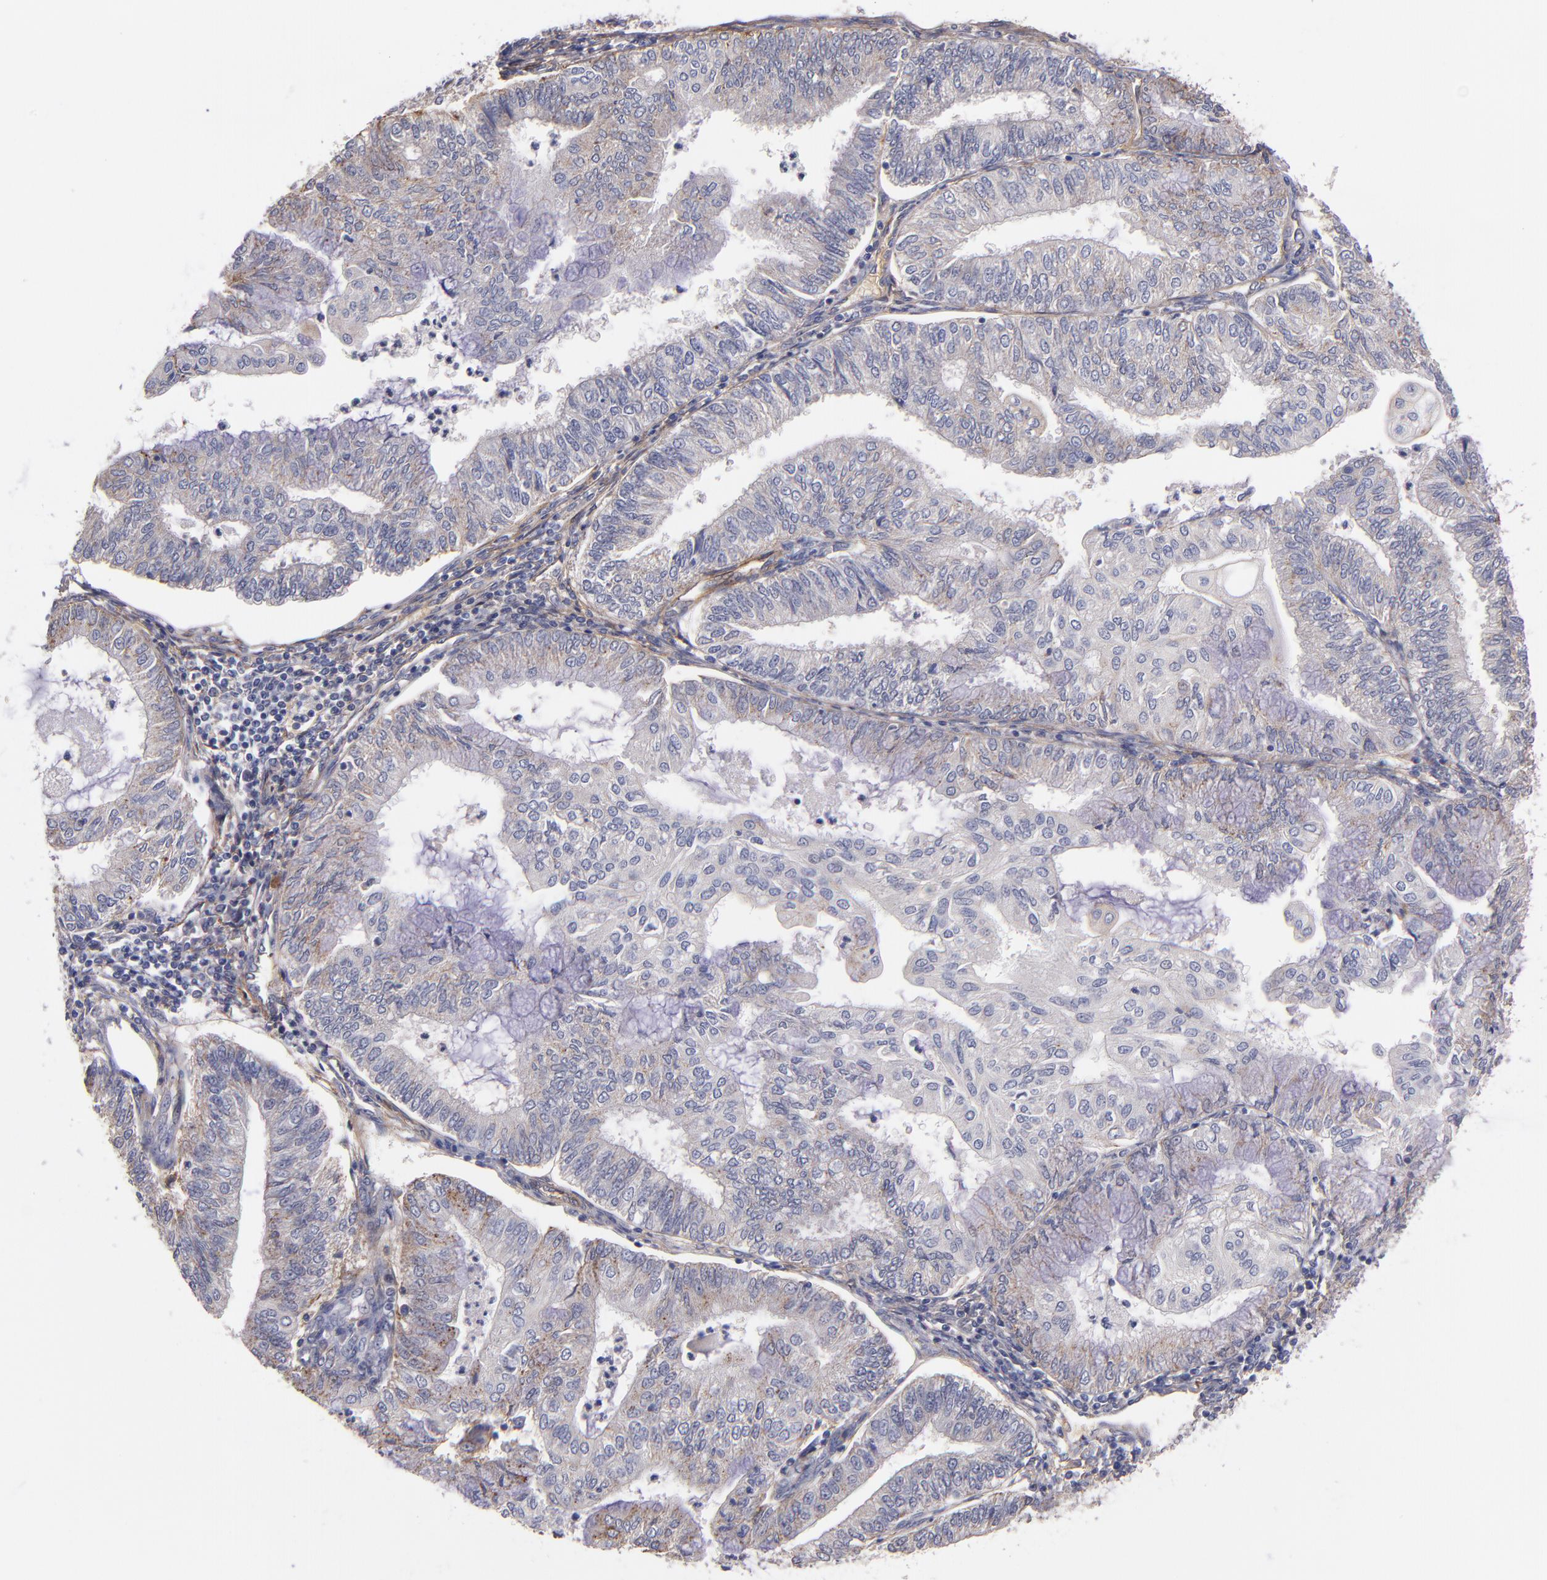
{"staining": {"intensity": "weak", "quantity": "25%-75%", "location": "cytoplasmic/membranous"}, "tissue": "endometrial cancer", "cell_type": "Tumor cells", "image_type": "cancer", "snomed": [{"axis": "morphology", "description": "Adenocarcinoma, NOS"}, {"axis": "topography", "description": "Endometrium"}], "caption": "Tumor cells reveal weak cytoplasmic/membranous staining in approximately 25%-75% of cells in endometrial adenocarcinoma. (Brightfield microscopy of DAB IHC at high magnification).", "gene": "PLSCR4", "patient": {"sex": "female", "age": 59}}